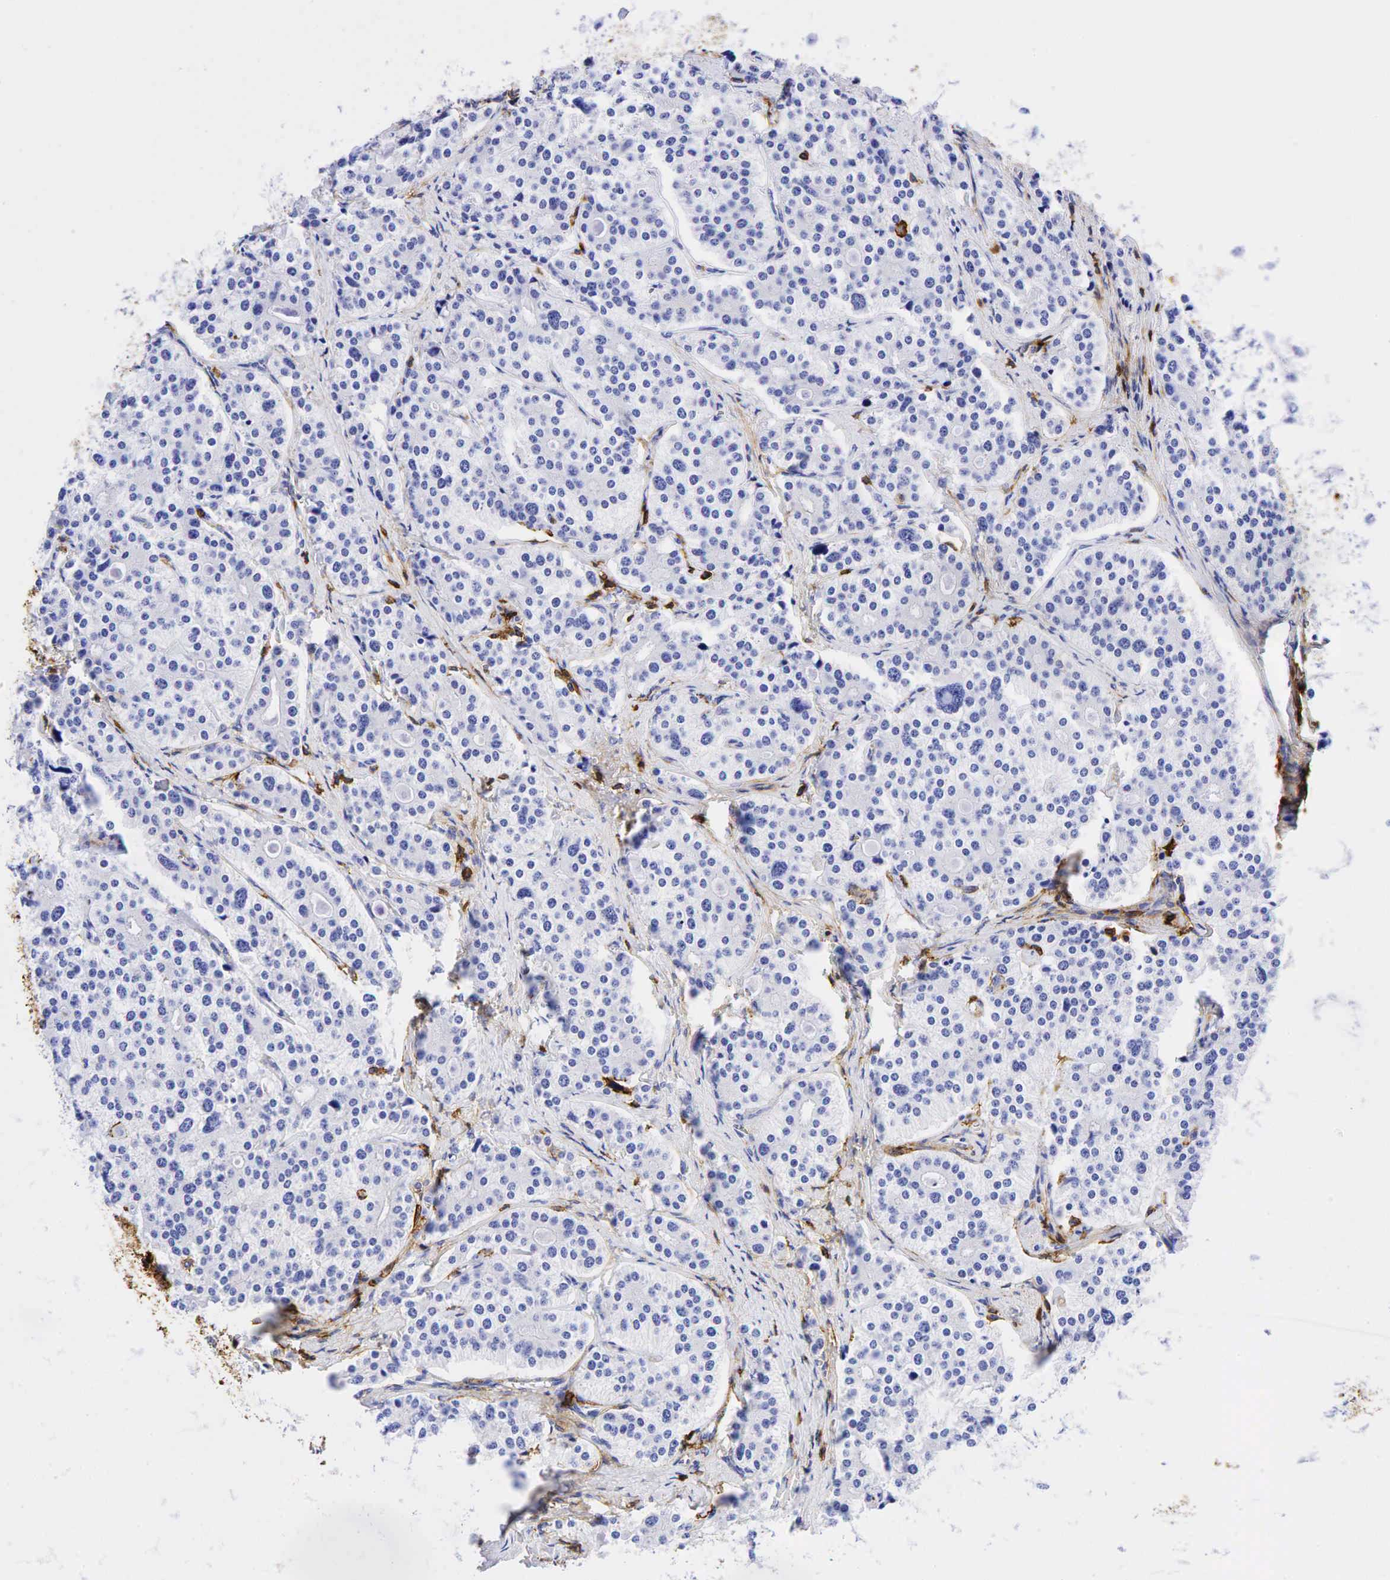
{"staining": {"intensity": "negative", "quantity": "none", "location": "none"}, "tissue": "carcinoid", "cell_type": "Tumor cells", "image_type": "cancer", "snomed": [{"axis": "morphology", "description": "Carcinoid, malignant, NOS"}, {"axis": "topography", "description": "Small intestine"}], "caption": "This is a image of immunohistochemistry (IHC) staining of carcinoid, which shows no staining in tumor cells.", "gene": "CD44", "patient": {"sex": "male", "age": 63}}